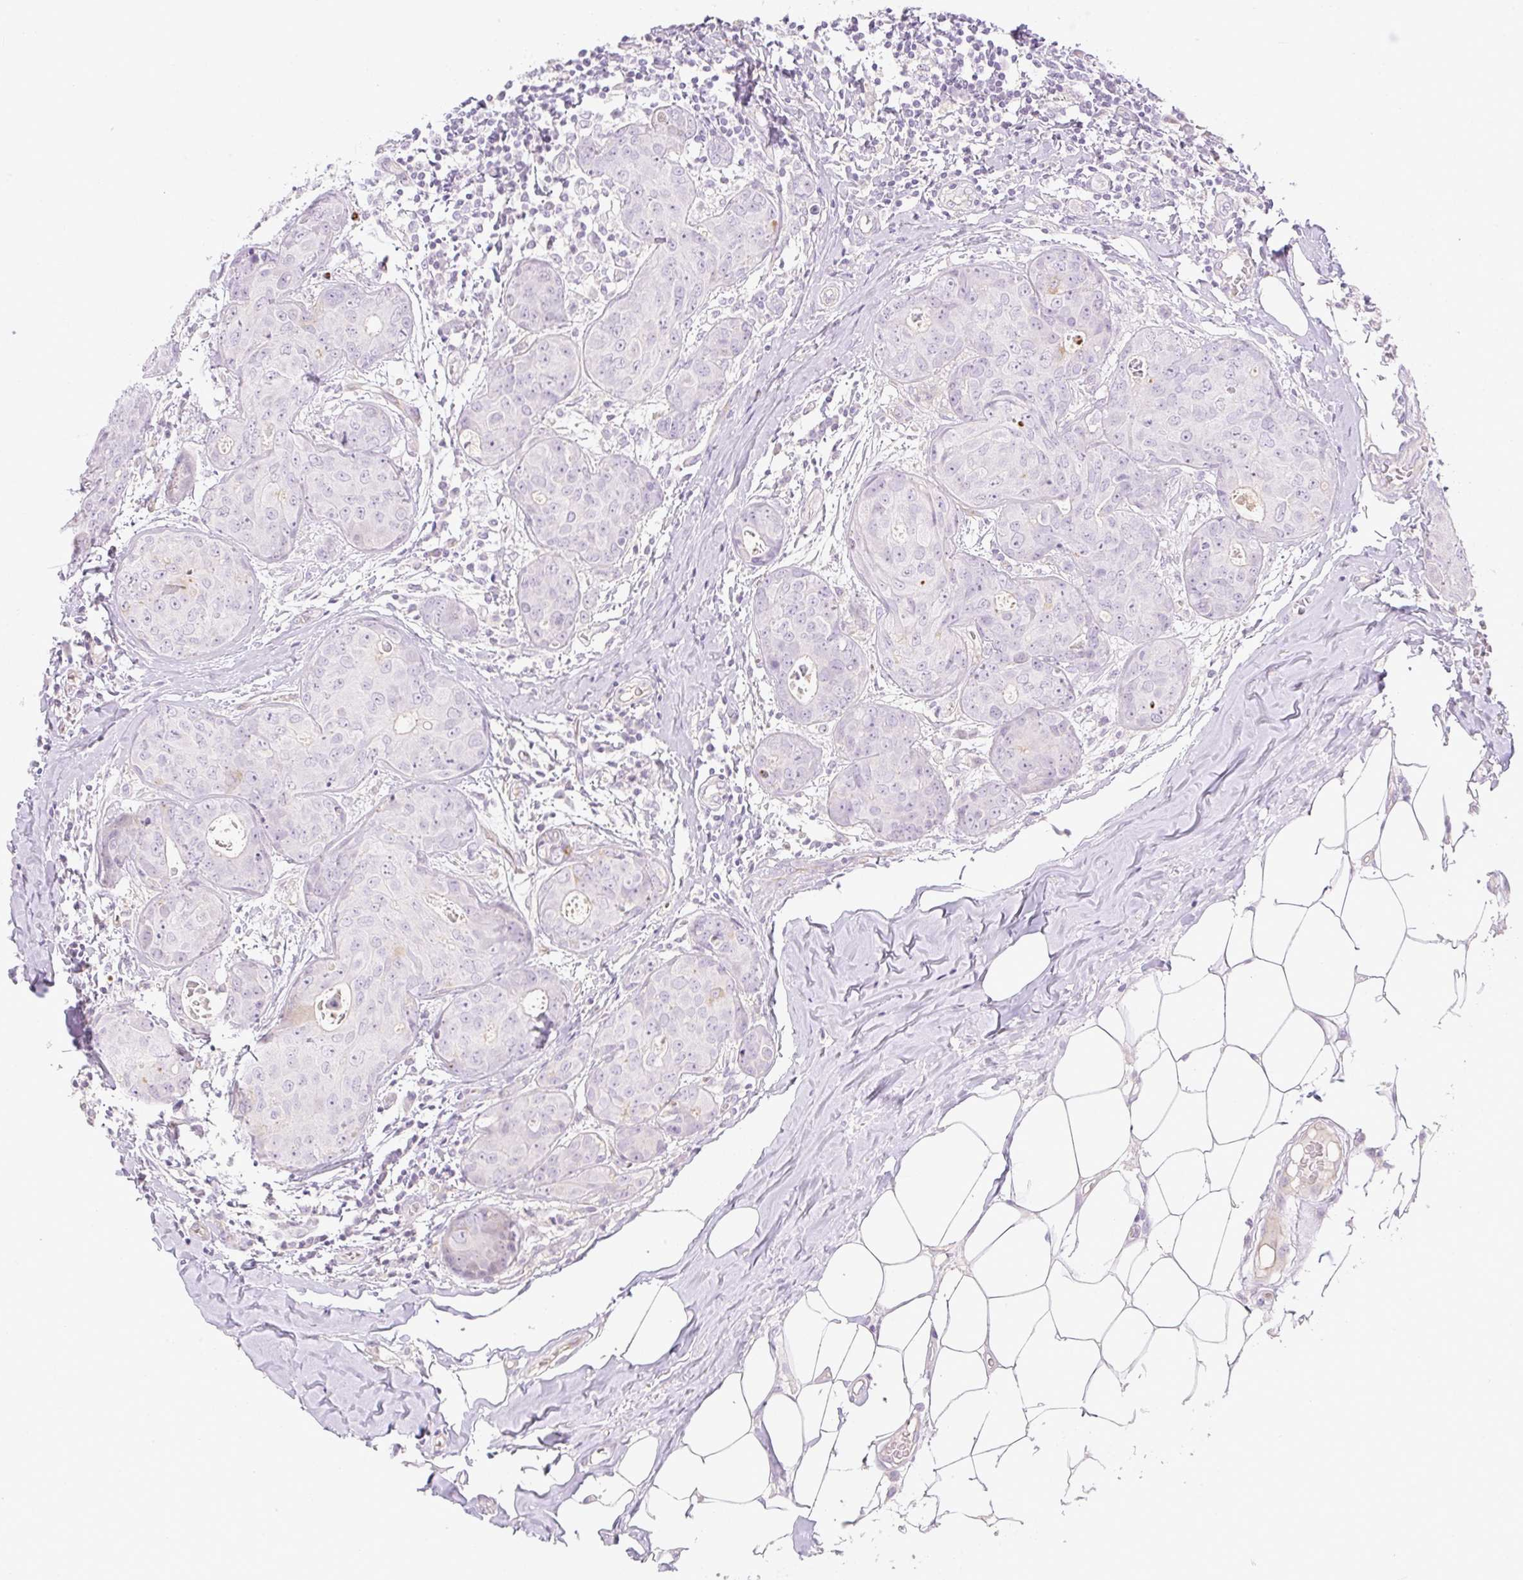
{"staining": {"intensity": "negative", "quantity": "none", "location": "none"}, "tissue": "breast cancer", "cell_type": "Tumor cells", "image_type": "cancer", "snomed": [{"axis": "morphology", "description": "Duct carcinoma"}, {"axis": "topography", "description": "Breast"}], "caption": "Immunohistochemistry (IHC) of human breast cancer (invasive ductal carcinoma) reveals no expression in tumor cells.", "gene": "MIA2", "patient": {"sex": "female", "age": 43}}